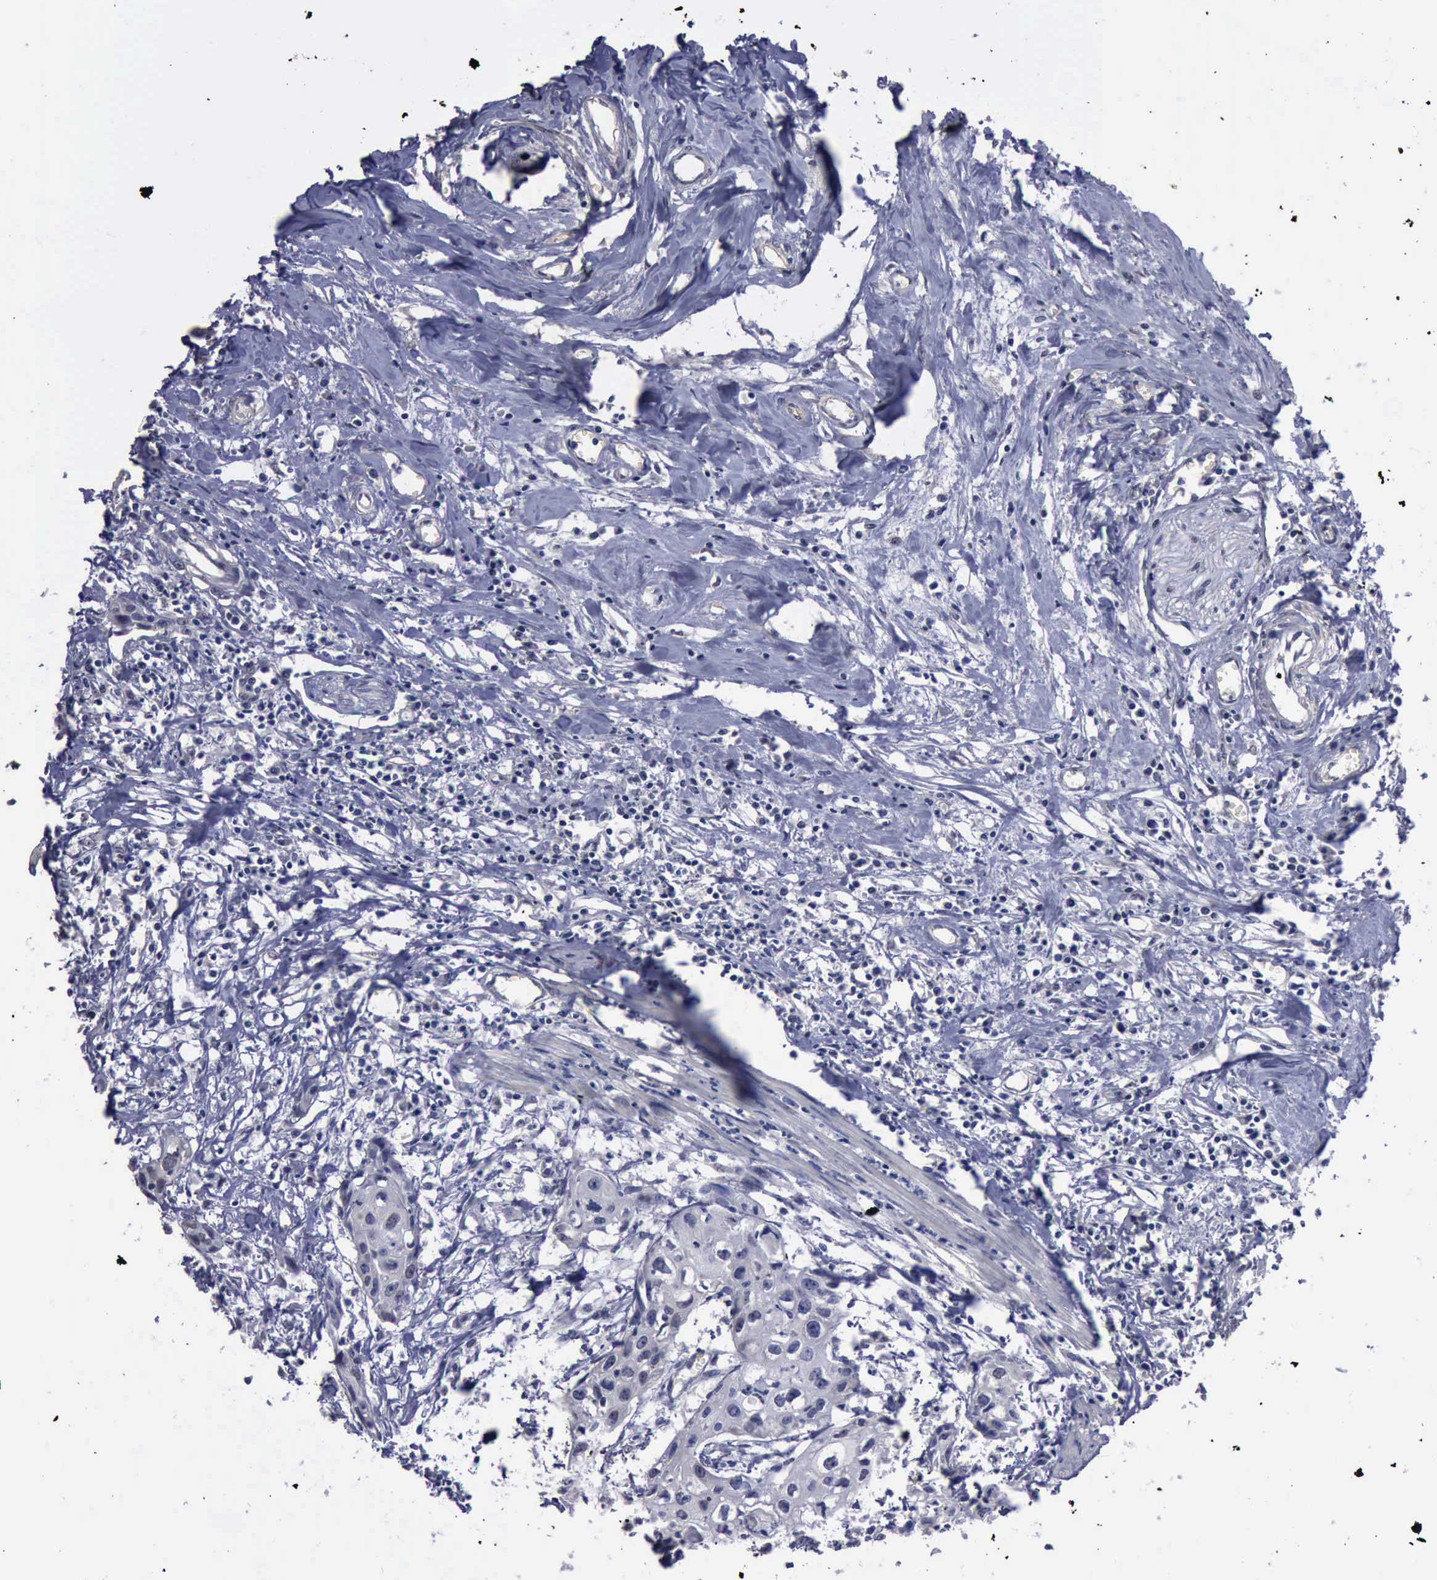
{"staining": {"intensity": "negative", "quantity": "none", "location": "none"}, "tissue": "urothelial cancer", "cell_type": "Tumor cells", "image_type": "cancer", "snomed": [{"axis": "morphology", "description": "Urothelial carcinoma, High grade"}, {"axis": "topography", "description": "Urinary bladder"}], "caption": "A high-resolution histopathology image shows immunohistochemistry (IHC) staining of urothelial cancer, which exhibits no significant positivity in tumor cells.", "gene": "CRKL", "patient": {"sex": "male", "age": 54}}